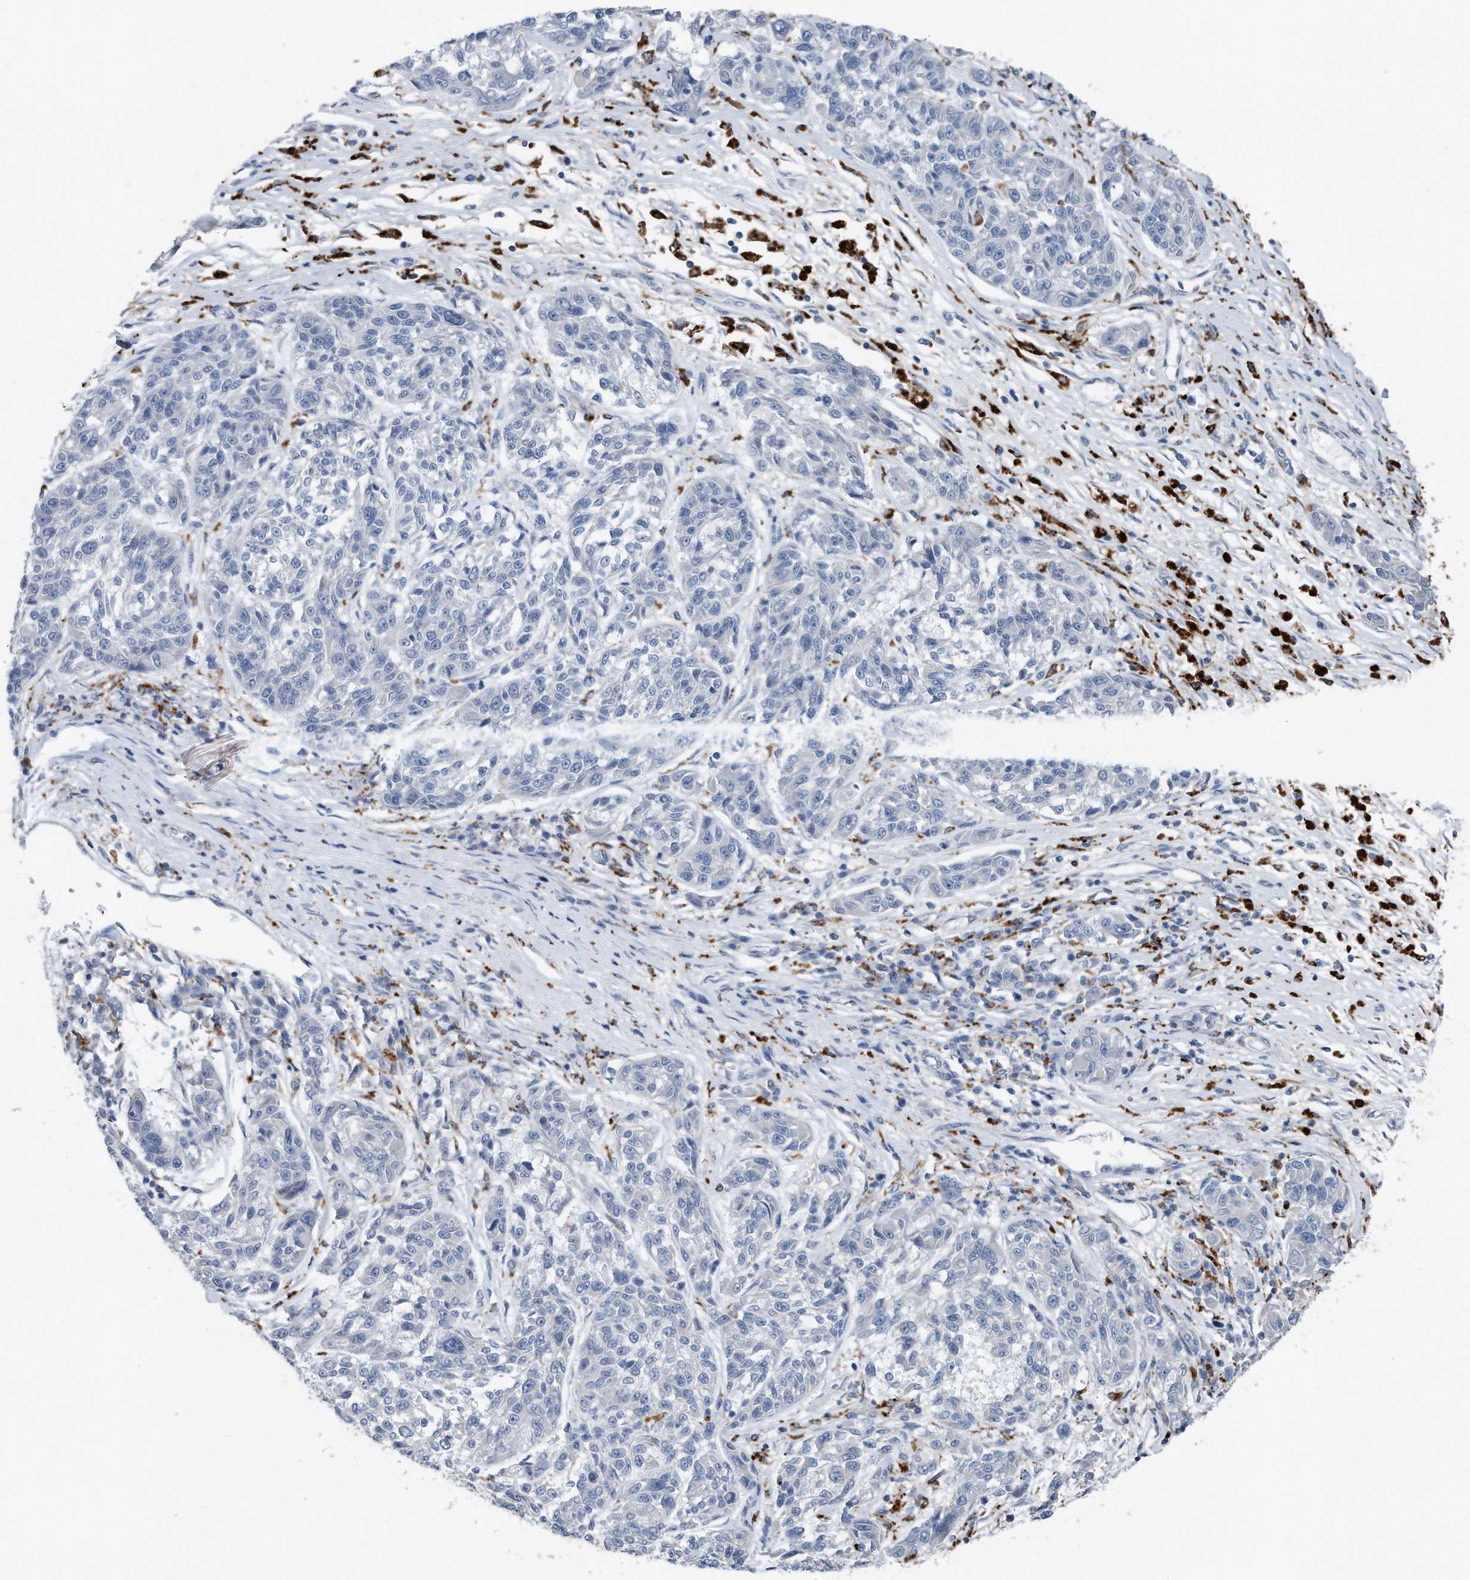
{"staining": {"intensity": "negative", "quantity": "none", "location": "none"}, "tissue": "melanoma", "cell_type": "Tumor cells", "image_type": "cancer", "snomed": [{"axis": "morphology", "description": "Malignant melanoma, NOS"}, {"axis": "topography", "description": "Skin"}], "caption": "Tumor cells are negative for brown protein staining in malignant melanoma. (Brightfield microscopy of DAB IHC at high magnification).", "gene": "ZNF772", "patient": {"sex": "male", "age": 53}}